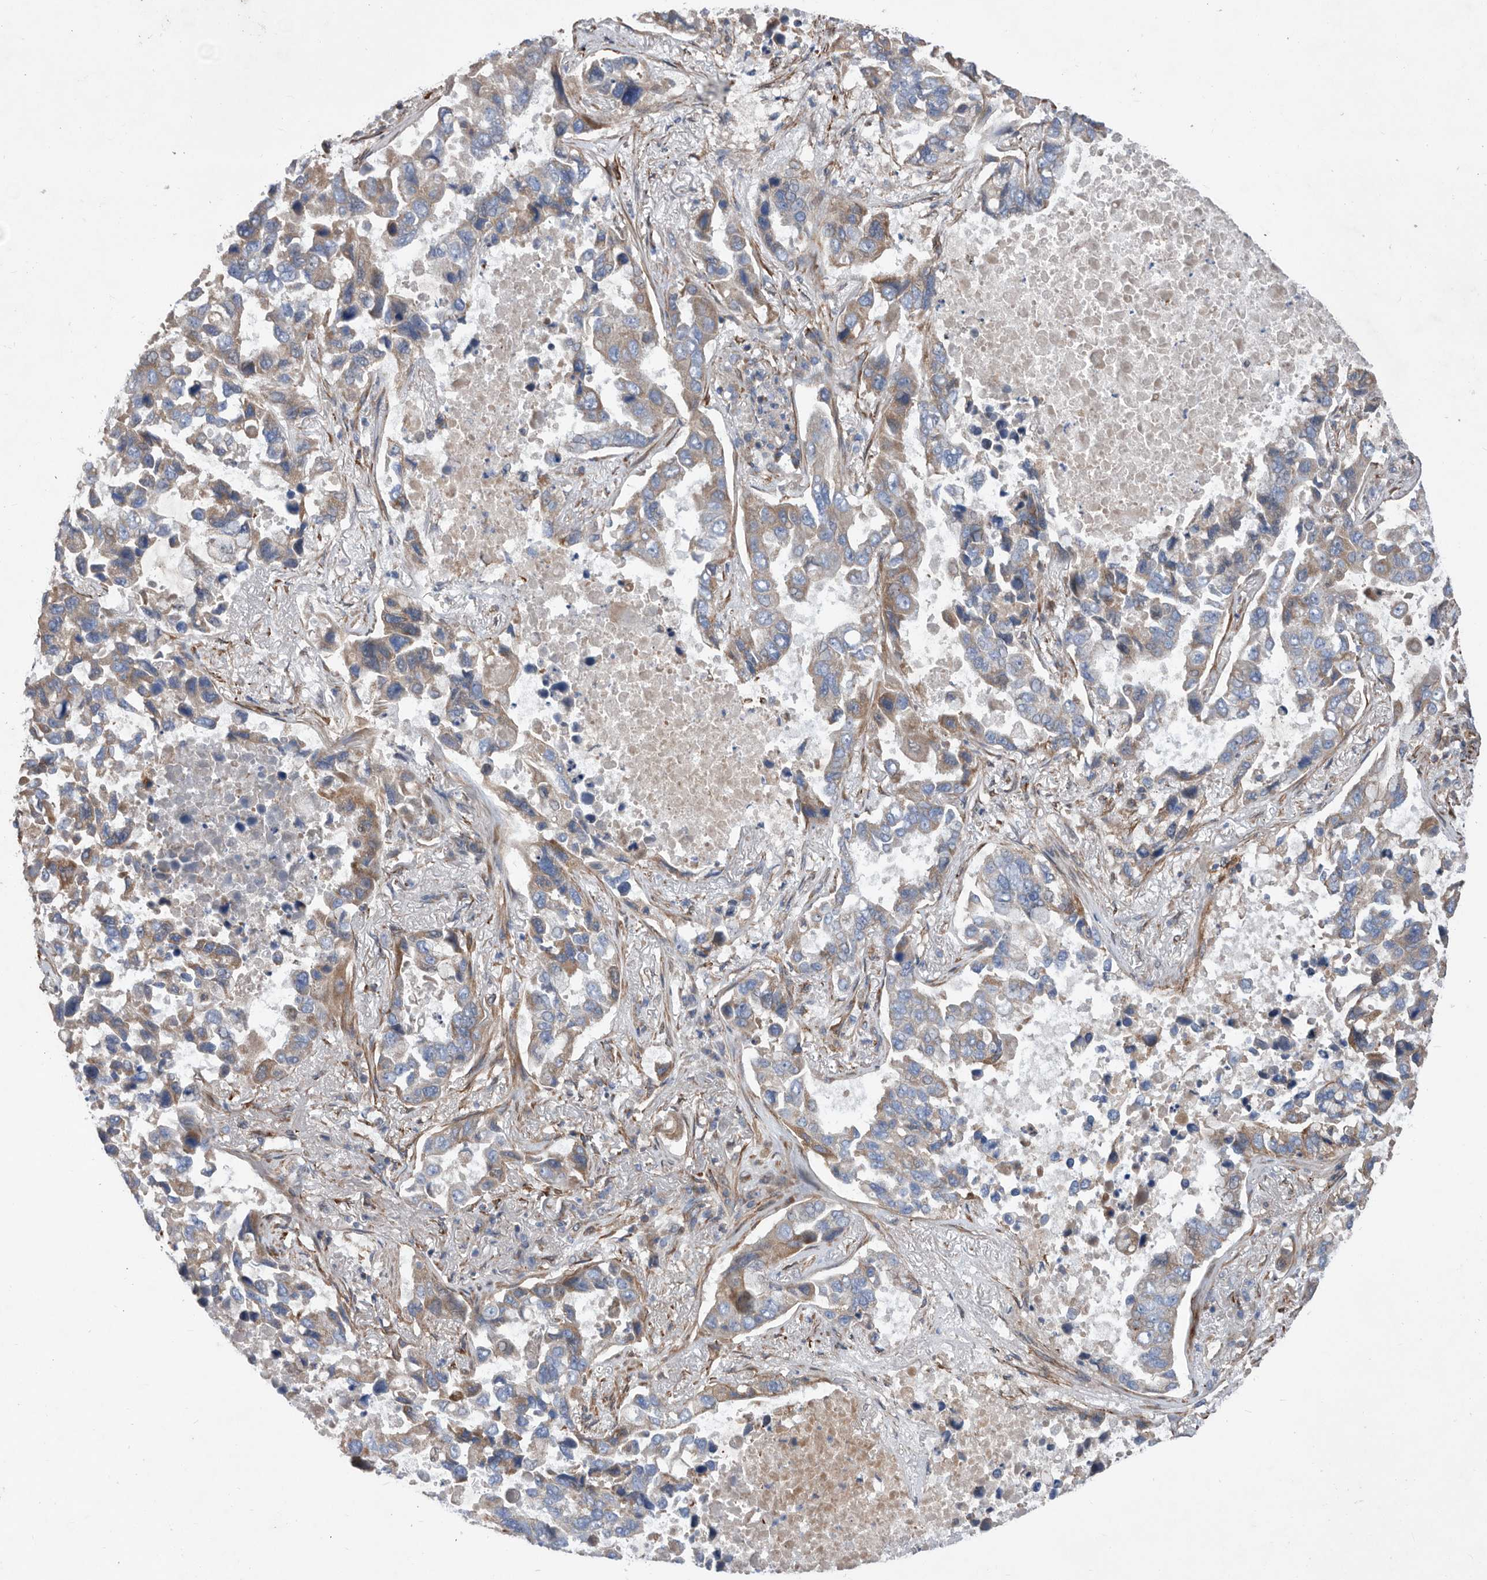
{"staining": {"intensity": "weak", "quantity": "25%-75%", "location": "cytoplasmic/membranous"}, "tissue": "lung cancer", "cell_type": "Tumor cells", "image_type": "cancer", "snomed": [{"axis": "morphology", "description": "Adenocarcinoma, NOS"}, {"axis": "topography", "description": "Lung"}], "caption": "Human lung adenocarcinoma stained with a protein marker reveals weak staining in tumor cells.", "gene": "ATP13A3", "patient": {"sex": "male", "age": 64}}